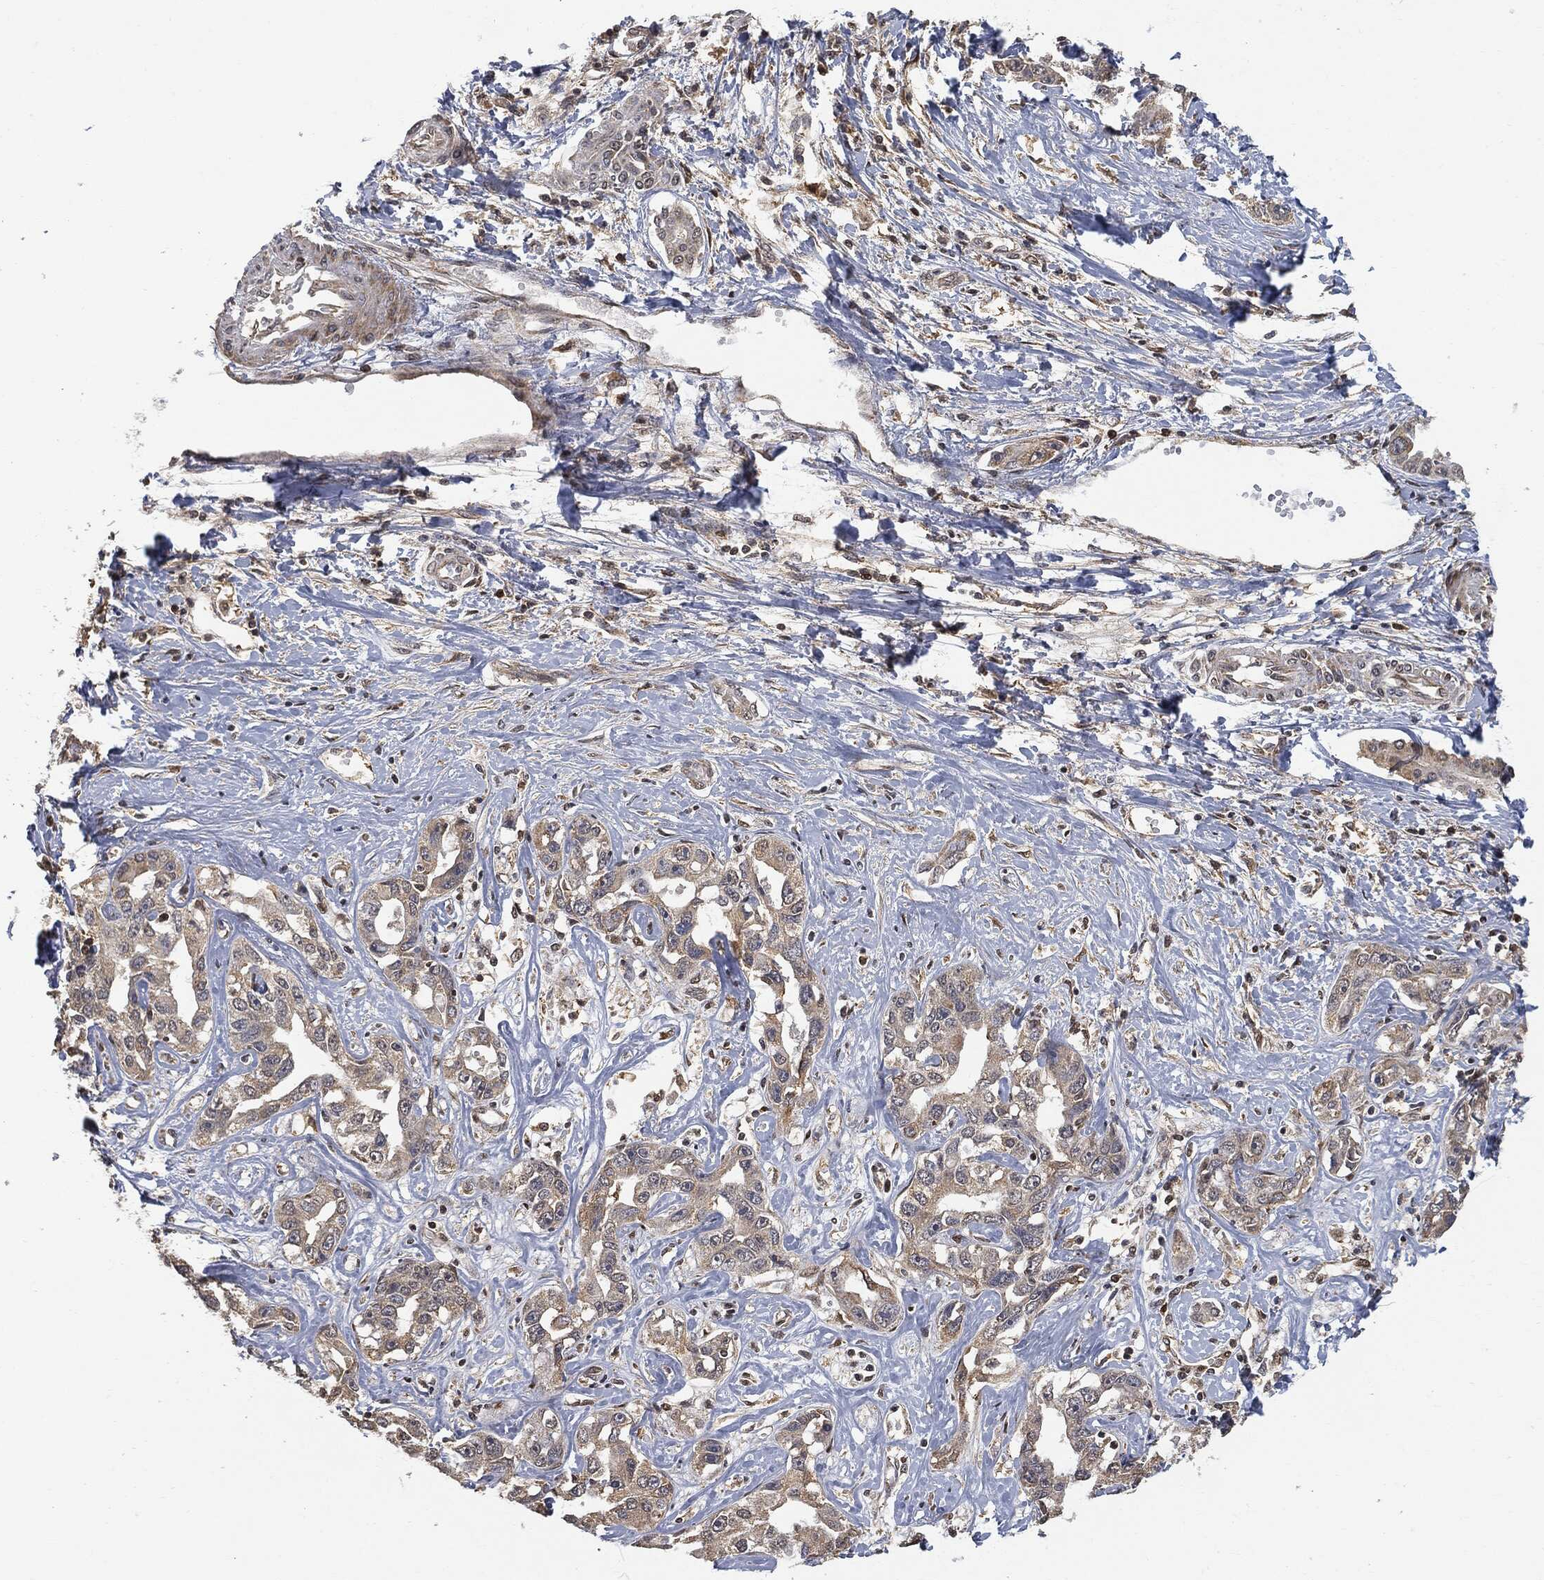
{"staining": {"intensity": "weak", "quantity": "<25%", "location": "cytoplasmic/membranous"}, "tissue": "liver cancer", "cell_type": "Tumor cells", "image_type": "cancer", "snomed": [{"axis": "morphology", "description": "Cholangiocarcinoma"}, {"axis": "topography", "description": "Liver"}], "caption": "High magnification brightfield microscopy of liver cancer (cholangiocarcinoma) stained with DAB (brown) and counterstained with hematoxylin (blue): tumor cells show no significant expression. (DAB (3,3'-diaminobenzidine) immunohistochemistry, high magnification).", "gene": "PSMB10", "patient": {"sex": "male", "age": 59}}